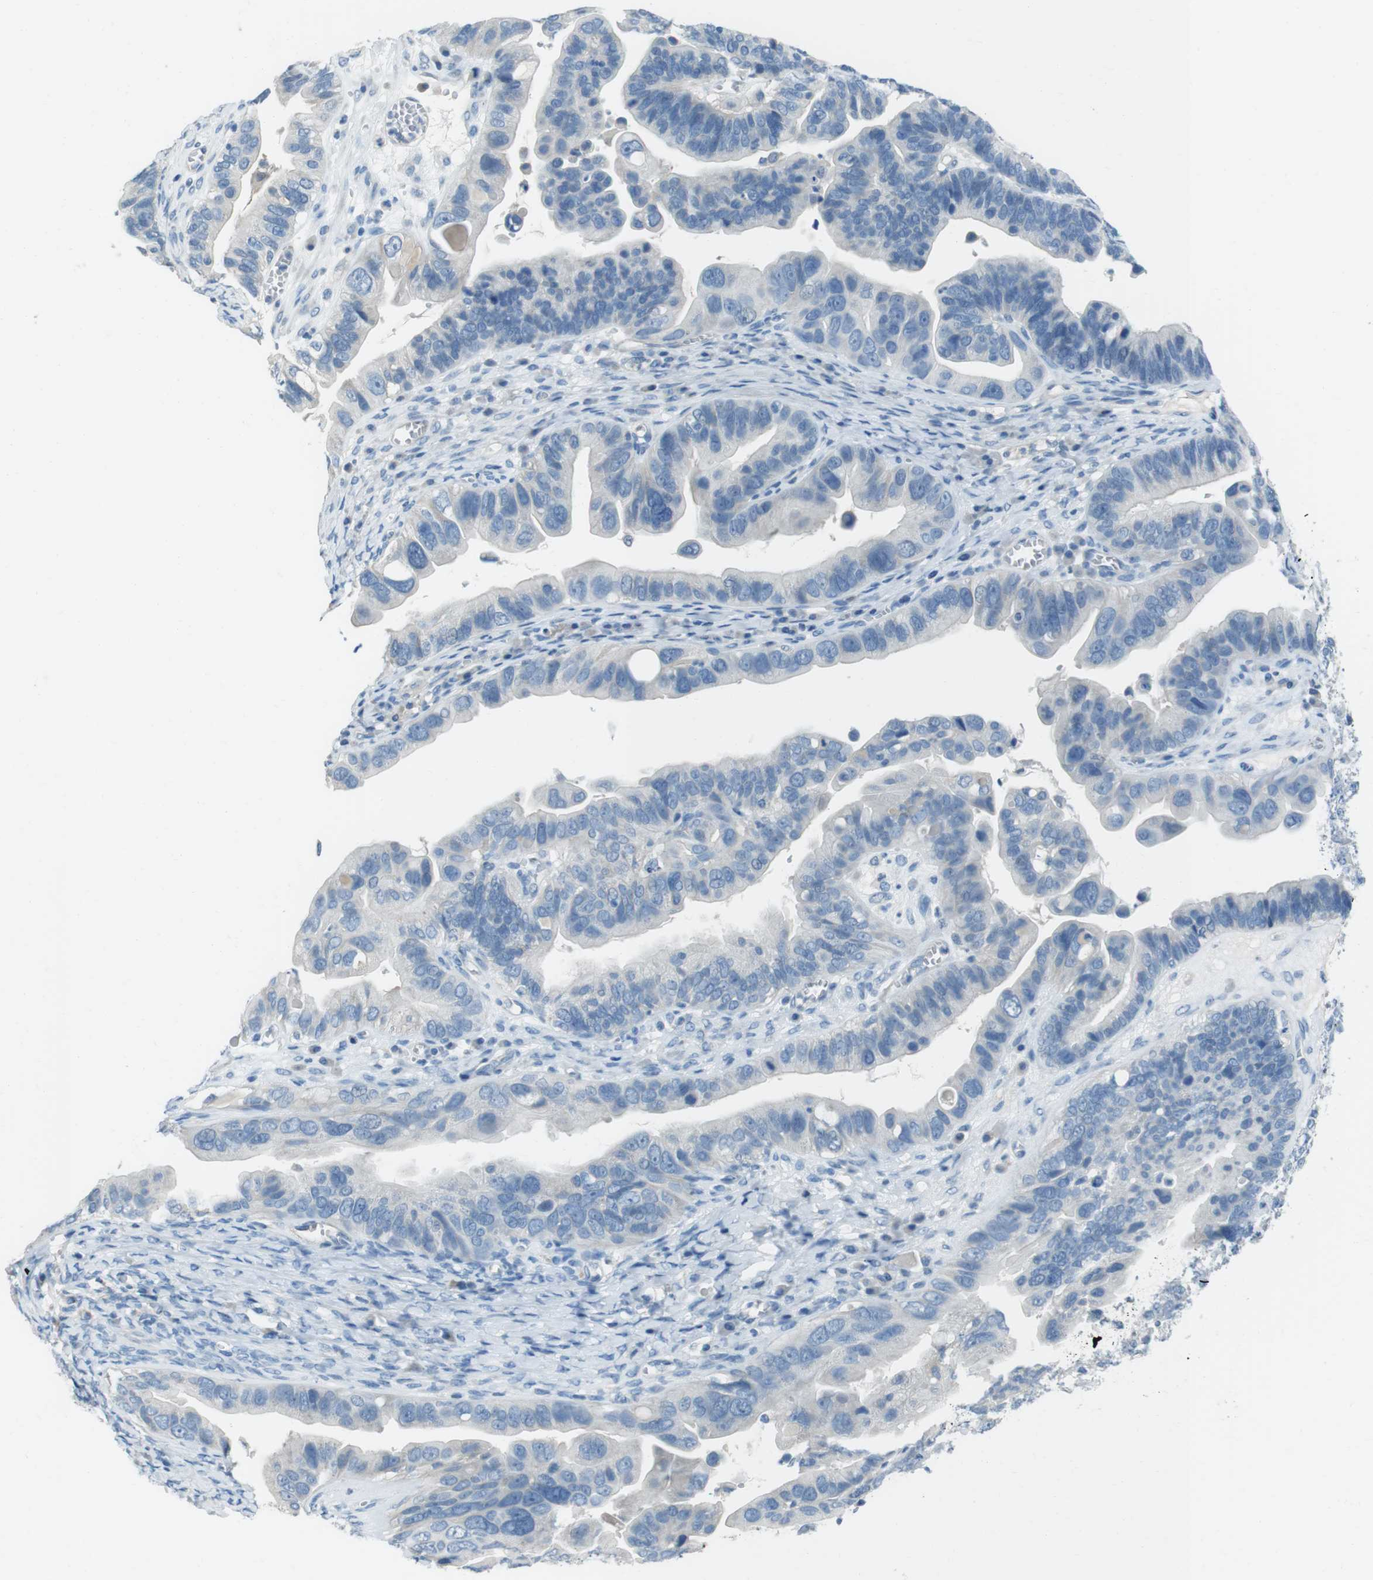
{"staining": {"intensity": "negative", "quantity": "none", "location": "none"}, "tissue": "ovarian cancer", "cell_type": "Tumor cells", "image_type": "cancer", "snomed": [{"axis": "morphology", "description": "Cystadenocarcinoma, serous, NOS"}, {"axis": "topography", "description": "Ovary"}], "caption": "An immunohistochemistry image of ovarian cancer (serous cystadenocarcinoma) is shown. There is no staining in tumor cells of ovarian cancer (serous cystadenocarcinoma).", "gene": "CYP2C8", "patient": {"sex": "female", "age": 56}}